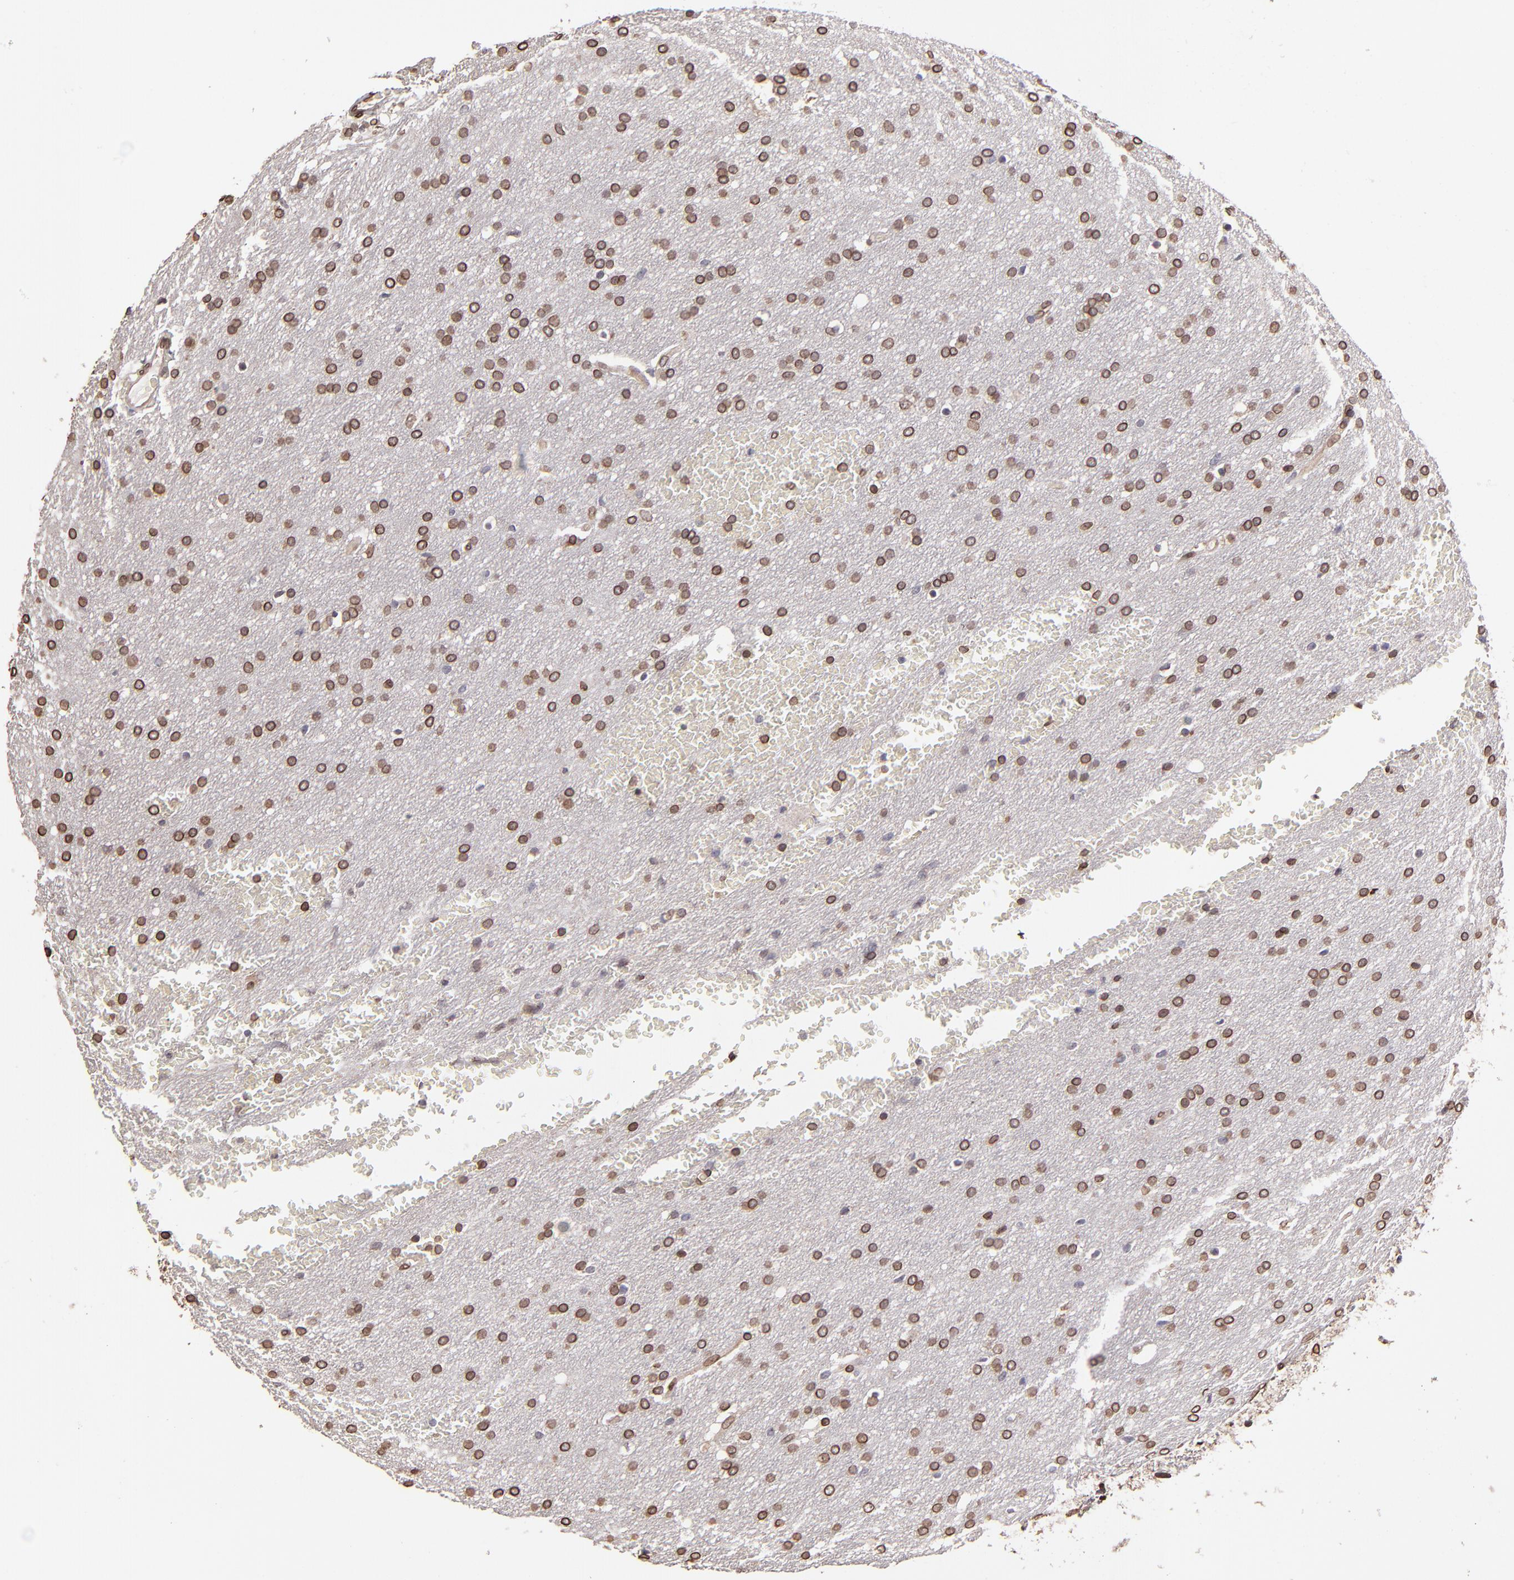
{"staining": {"intensity": "moderate", "quantity": ">75%", "location": "cytoplasmic/membranous,nuclear"}, "tissue": "glioma", "cell_type": "Tumor cells", "image_type": "cancer", "snomed": [{"axis": "morphology", "description": "Glioma, malignant, Low grade"}, {"axis": "topography", "description": "Brain"}], "caption": "A high-resolution histopathology image shows IHC staining of malignant glioma (low-grade), which displays moderate cytoplasmic/membranous and nuclear positivity in about >75% of tumor cells.", "gene": "PUM3", "patient": {"sex": "female", "age": 32}}